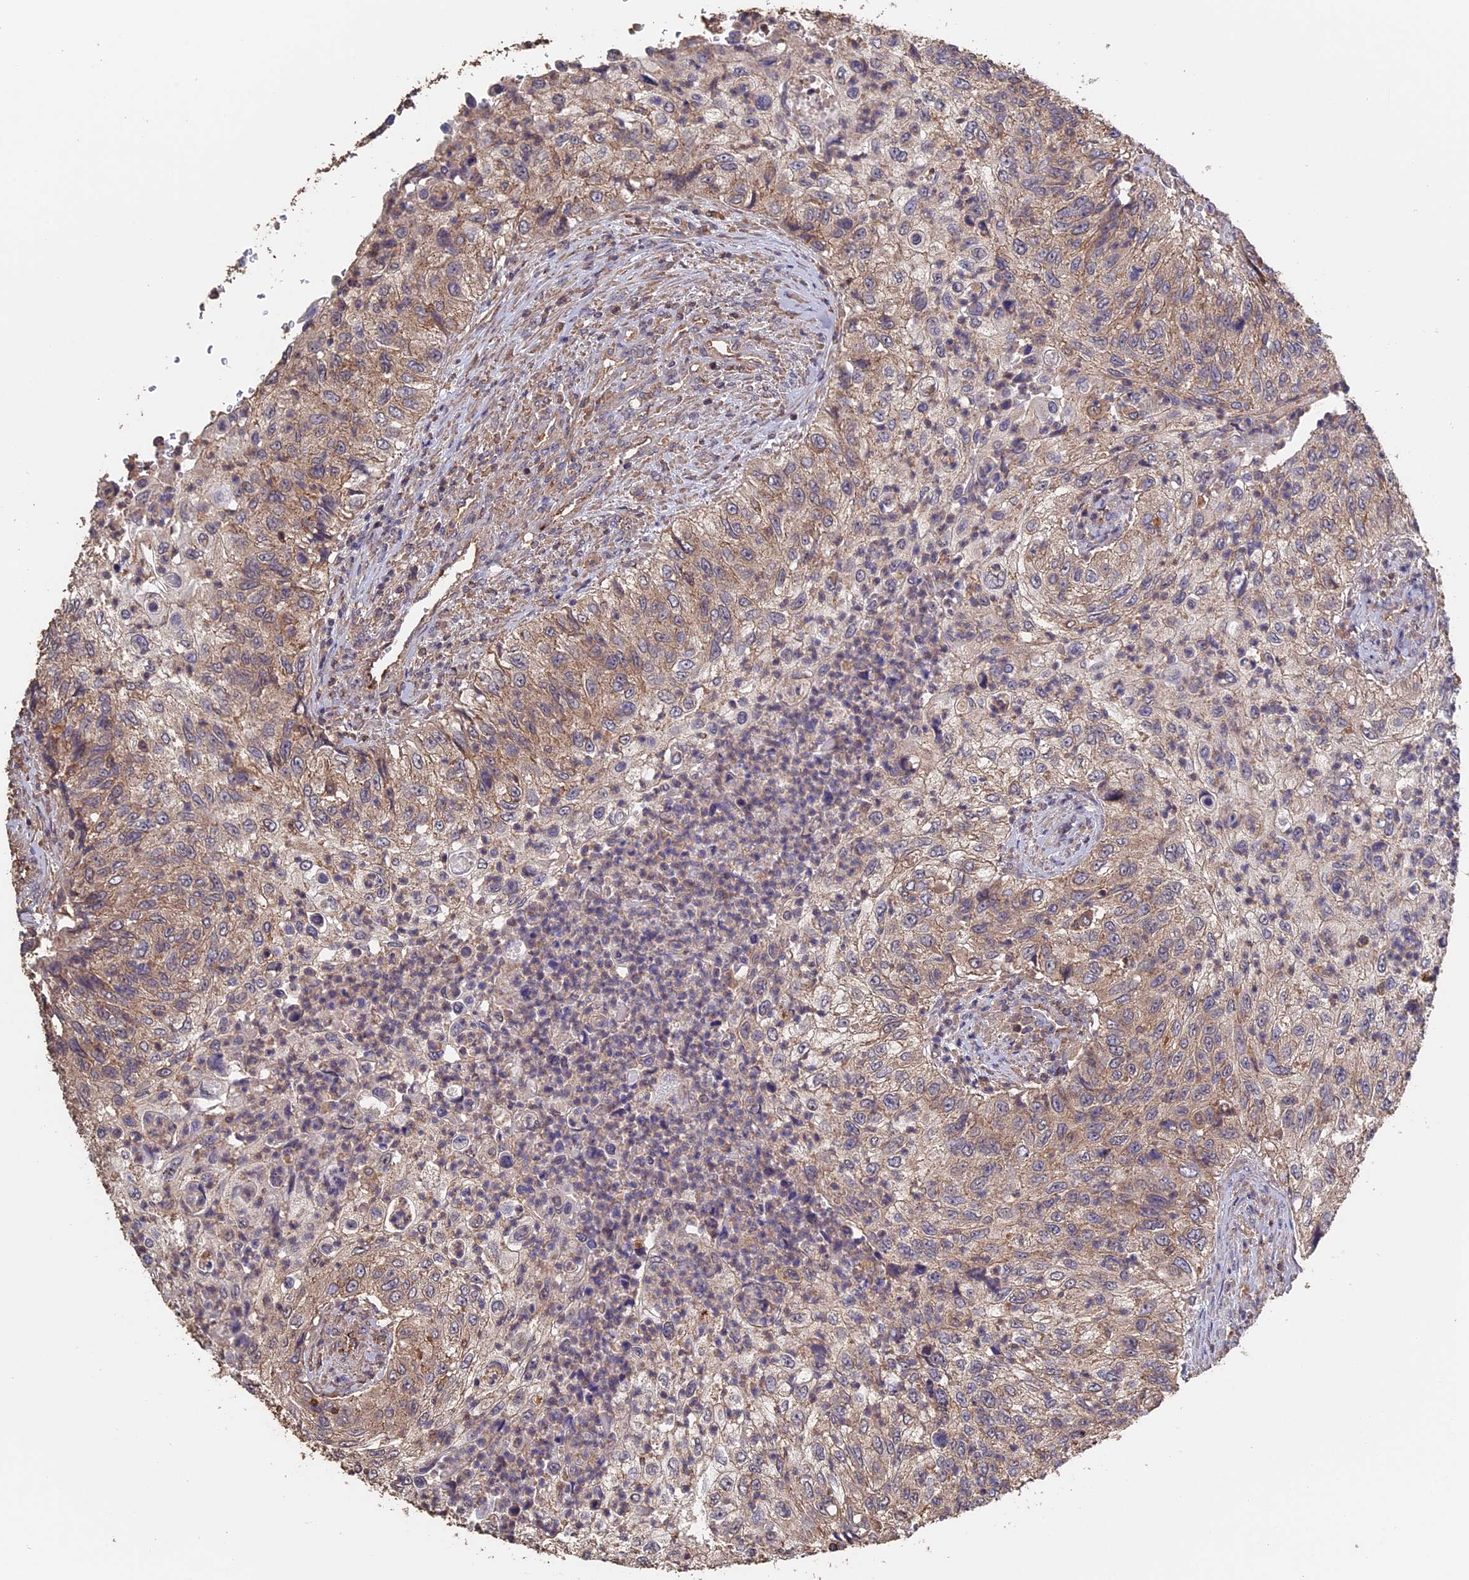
{"staining": {"intensity": "weak", "quantity": "25%-75%", "location": "cytoplasmic/membranous"}, "tissue": "urothelial cancer", "cell_type": "Tumor cells", "image_type": "cancer", "snomed": [{"axis": "morphology", "description": "Urothelial carcinoma, High grade"}, {"axis": "topography", "description": "Urinary bladder"}], "caption": "Protein positivity by immunohistochemistry displays weak cytoplasmic/membranous positivity in approximately 25%-75% of tumor cells in urothelial carcinoma (high-grade). The staining was performed using DAB to visualize the protein expression in brown, while the nuclei were stained in blue with hematoxylin (Magnification: 20x).", "gene": "PIGQ", "patient": {"sex": "female", "age": 60}}